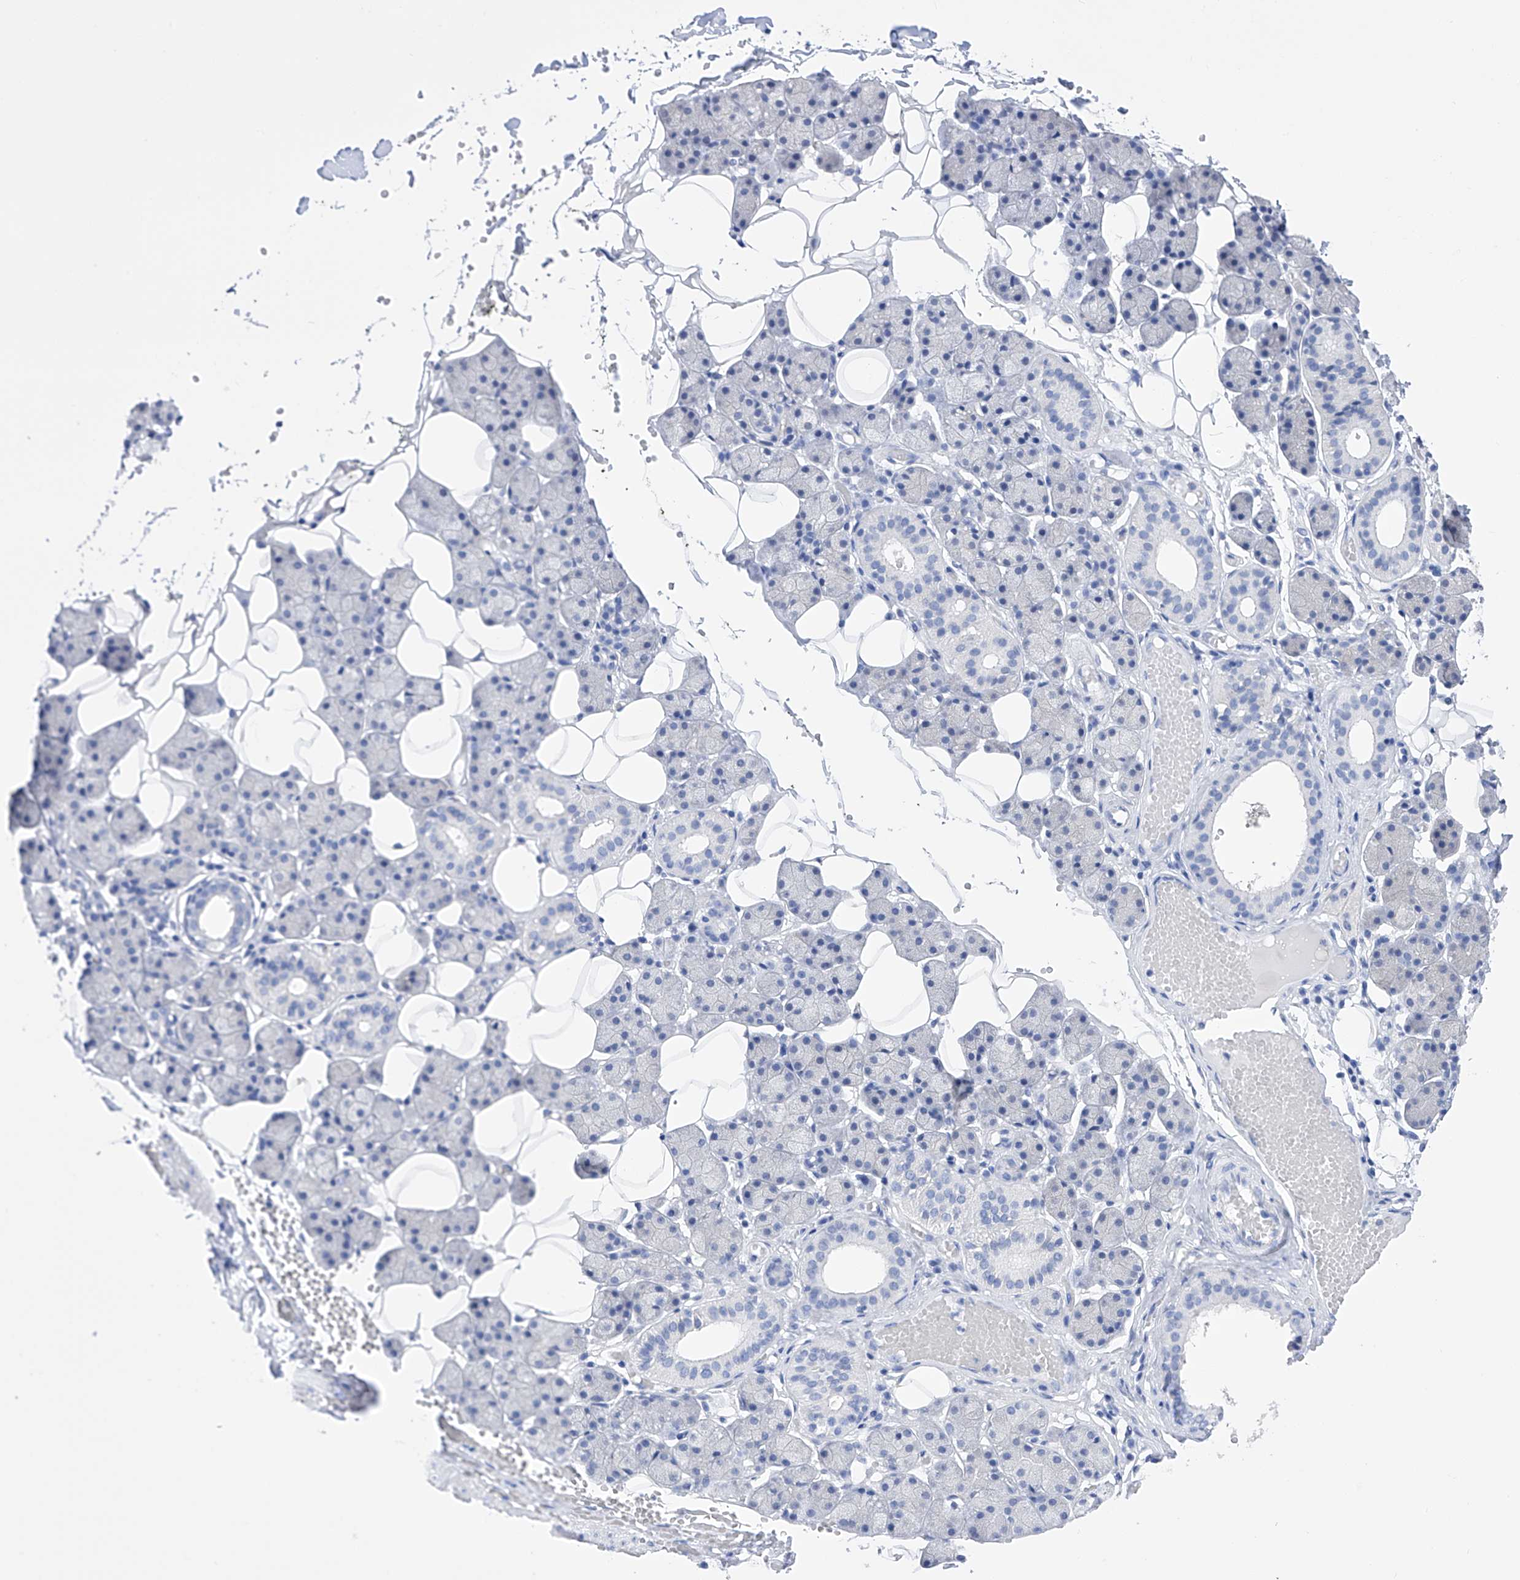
{"staining": {"intensity": "negative", "quantity": "none", "location": "none"}, "tissue": "salivary gland", "cell_type": "Glandular cells", "image_type": "normal", "snomed": [{"axis": "morphology", "description": "Normal tissue, NOS"}, {"axis": "topography", "description": "Salivary gland"}], "caption": "The image displays no staining of glandular cells in benign salivary gland.", "gene": "FLG", "patient": {"sex": "female", "age": 33}}